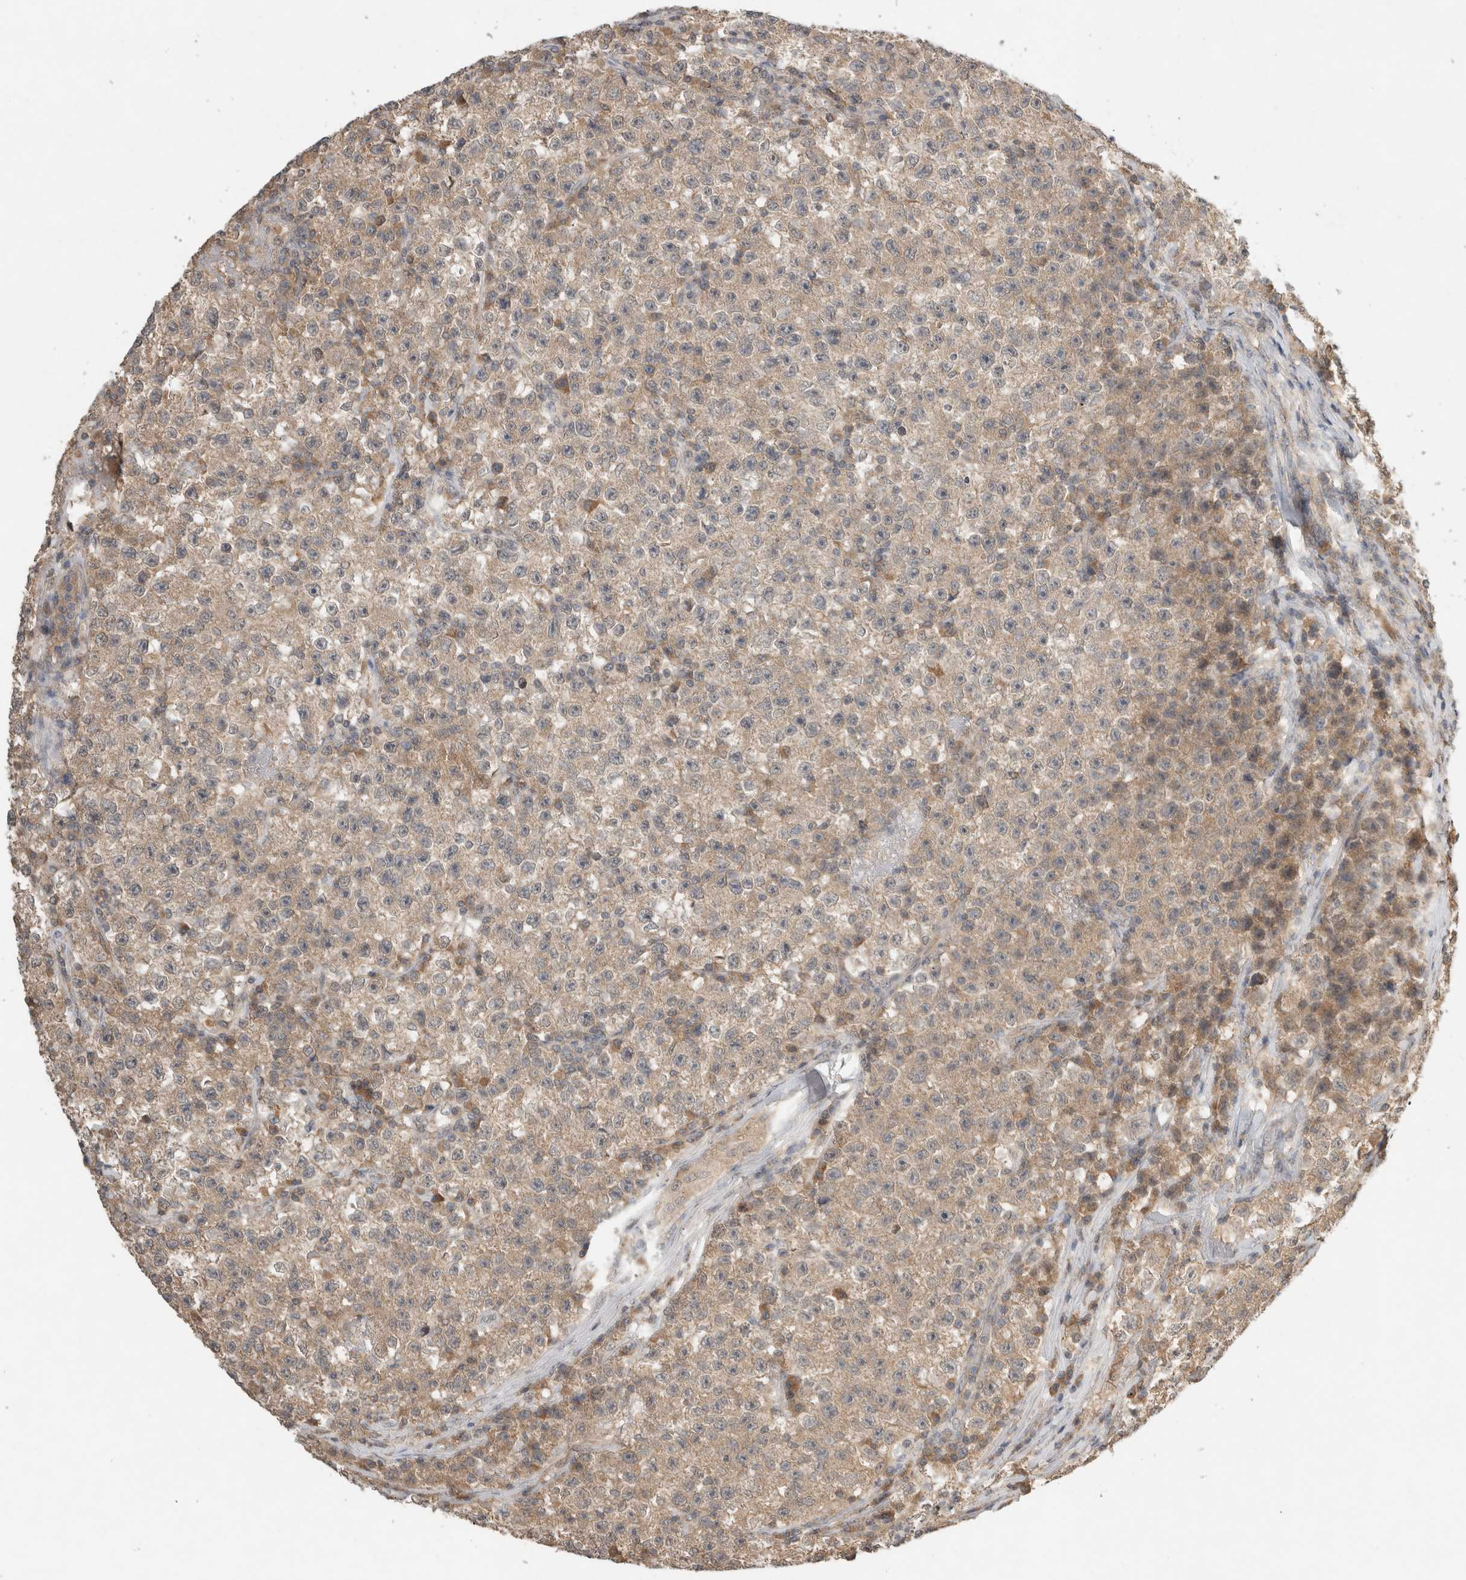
{"staining": {"intensity": "moderate", "quantity": ">75%", "location": "cytoplasmic/membranous"}, "tissue": "testis cancer", "cell_type": "Tumor cells", "image_type": "cancer", "snomed": [{"axis": "morphology", "description": "Seminoma, NOS"}, {"axis": "topography", "description": "Testis"}], "caption": "Testis seminoma stained with a brown dye displays moderate cytoplasmic/membranous positive positivity in about >75% of tumor cells.", "gene": "LOXL2", "patient": {"sex": "male", "age": 22}}